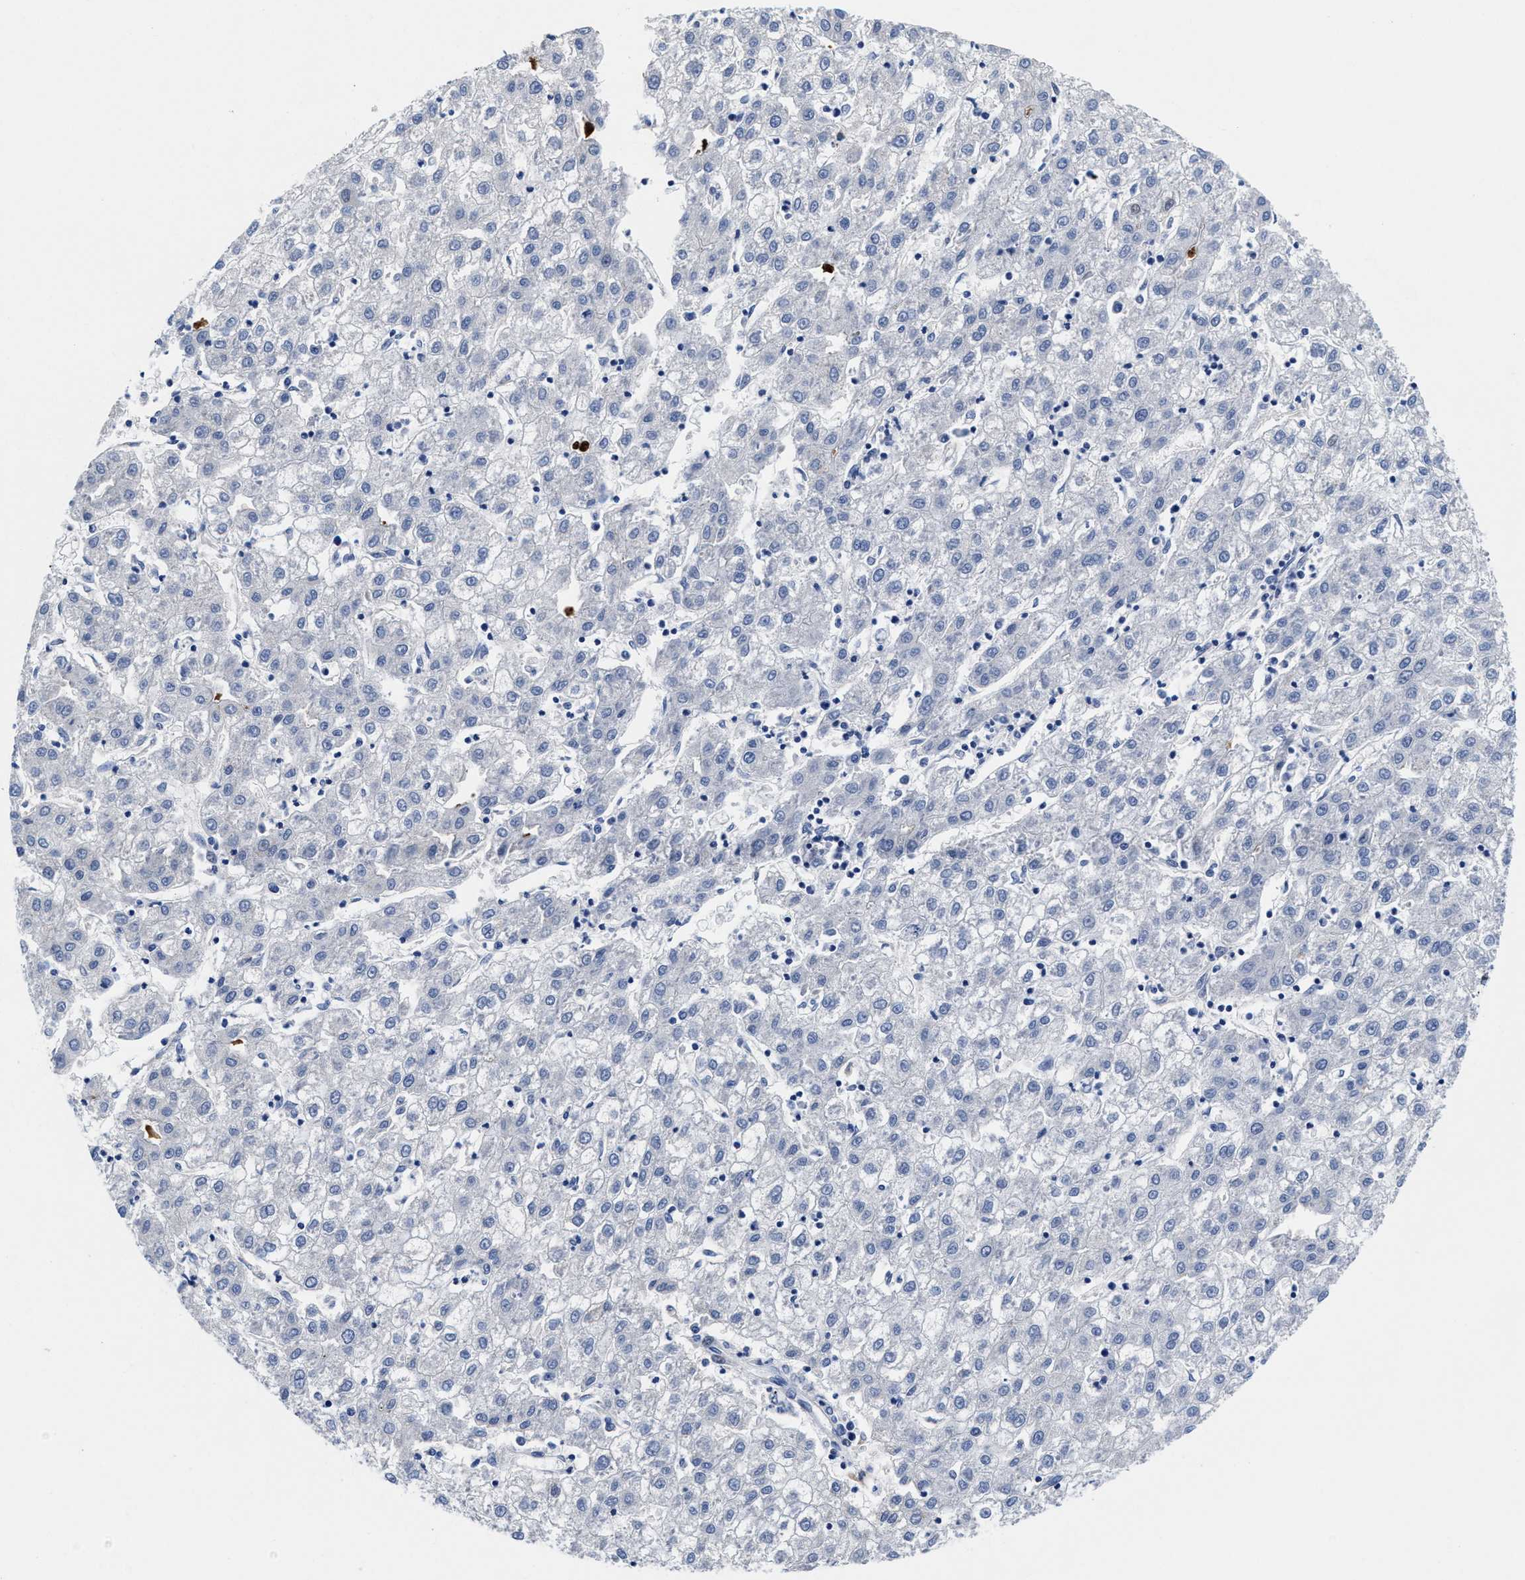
{"staining": {"intensity": "negative", "quantity": "none", "location": "none"}, "tissue": "liver cancer", "cell_type": "Tumor cells", "image_type": "cancer", "snomed": [{"axis": "morphology", "description": "Carcinoma, Hepatocellular, NOS"}, {"axis": "topography", "description": "Liver"}], "caption": "This is a histopathology image of immunohistochemistry (IHC) staining of liver cancer (hepatocellular carcinoma), which shows no expression in tumor cells.", "gene": "DHRS13", "patient": {"sex": "male", "age": 72}}